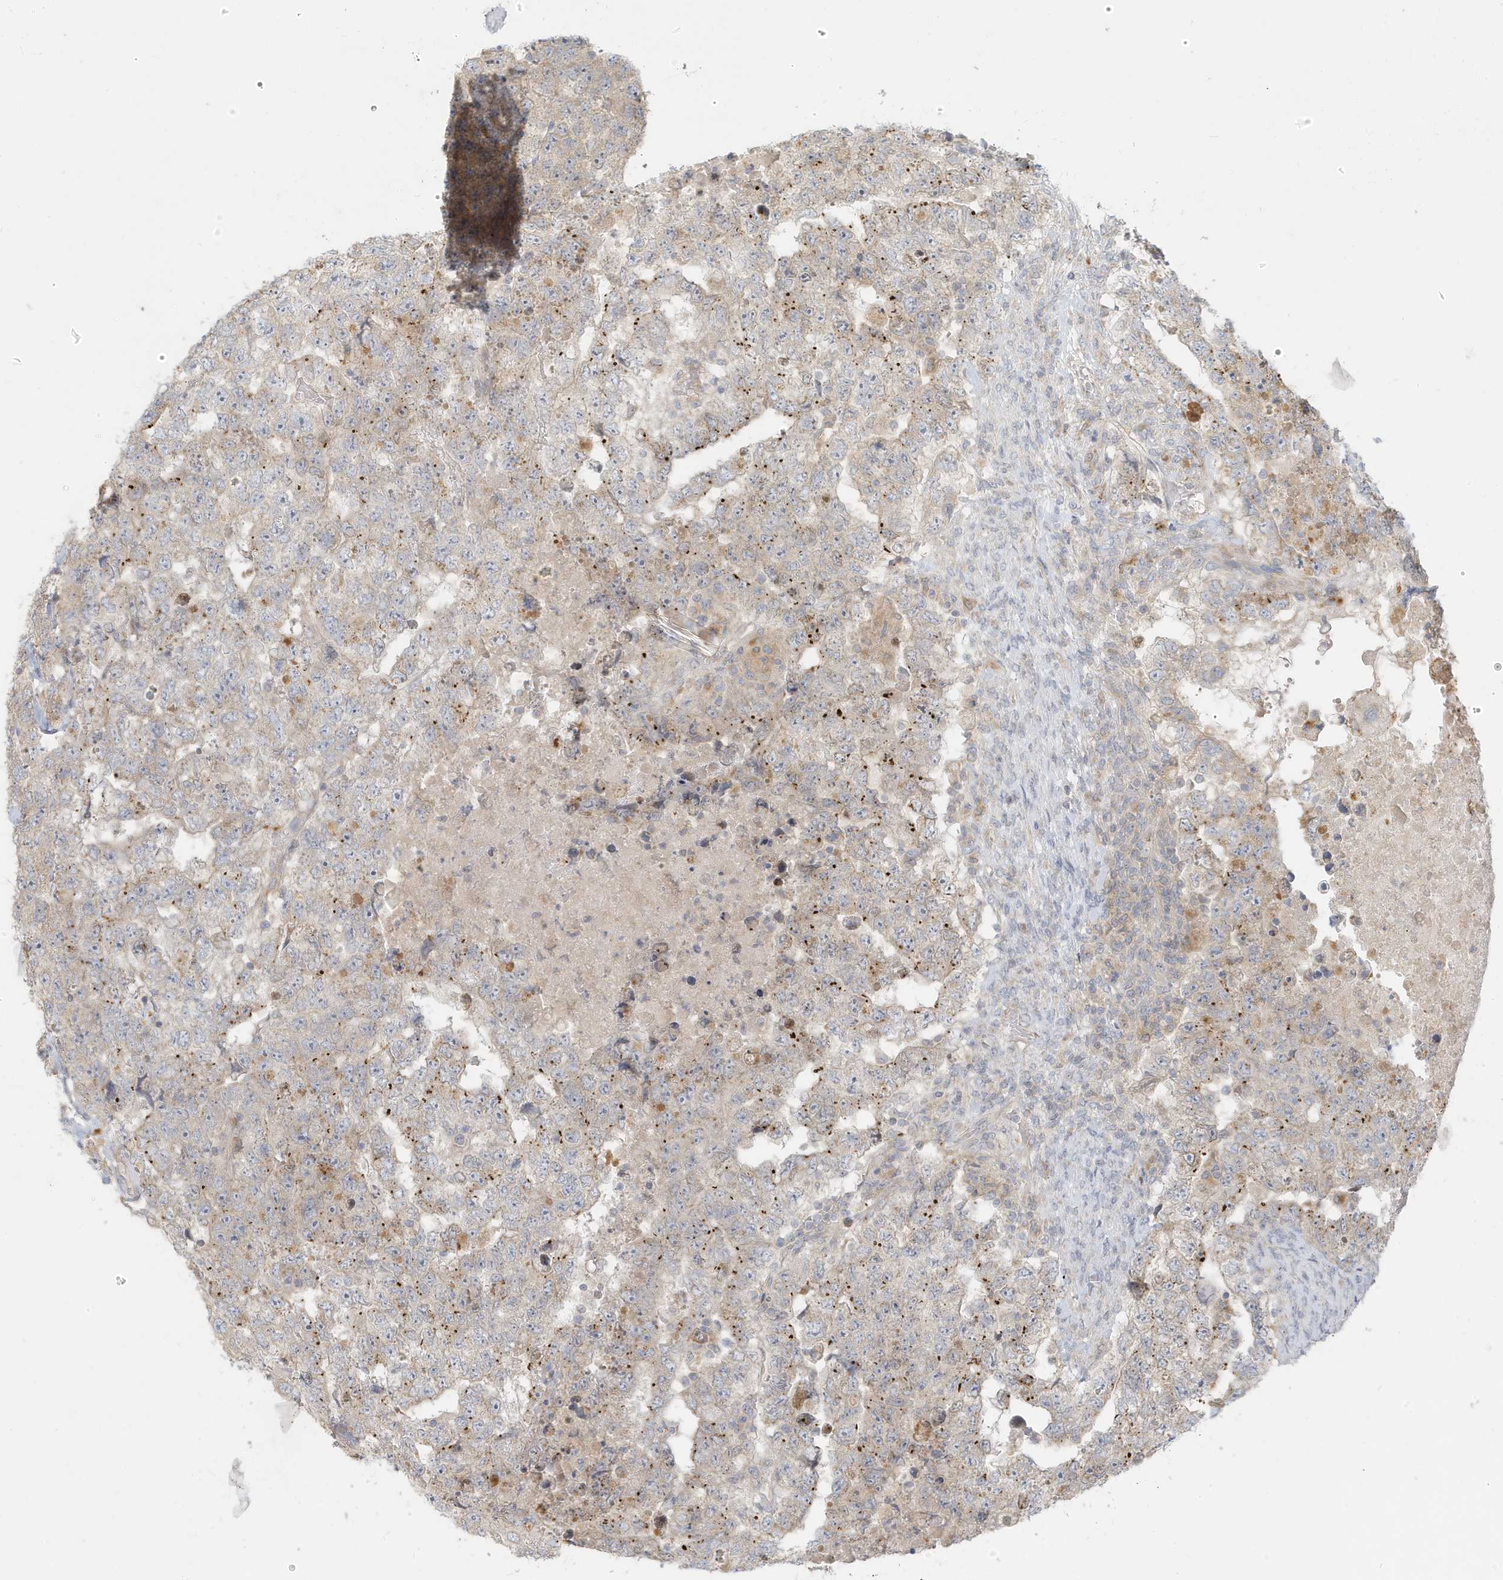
{"staining": {"intensity": "weak", "quantity": "<25%", "location": "cytoplasmic/membranous"}, "tissue": "testis cancer", "cell_type": "Tumor cells", "image_type": "cancer", "snomed": [{"axis": "morphology", "description": "Carcinoma, Embryonal, NOS"}, {"axis": "topography", "description": "Testis"}], "caption": "Immunohistochemical staining of testis embryonal carcinoma displays no significant positivity in tumor cells. The staining is performed using DAB (3,3'-diaminobenzidine) brown chromogen with nuclei counter-stained in using hematoxylin.", "gene": "MCOLN1", "patient": {"sex": "male", "age": 36}}